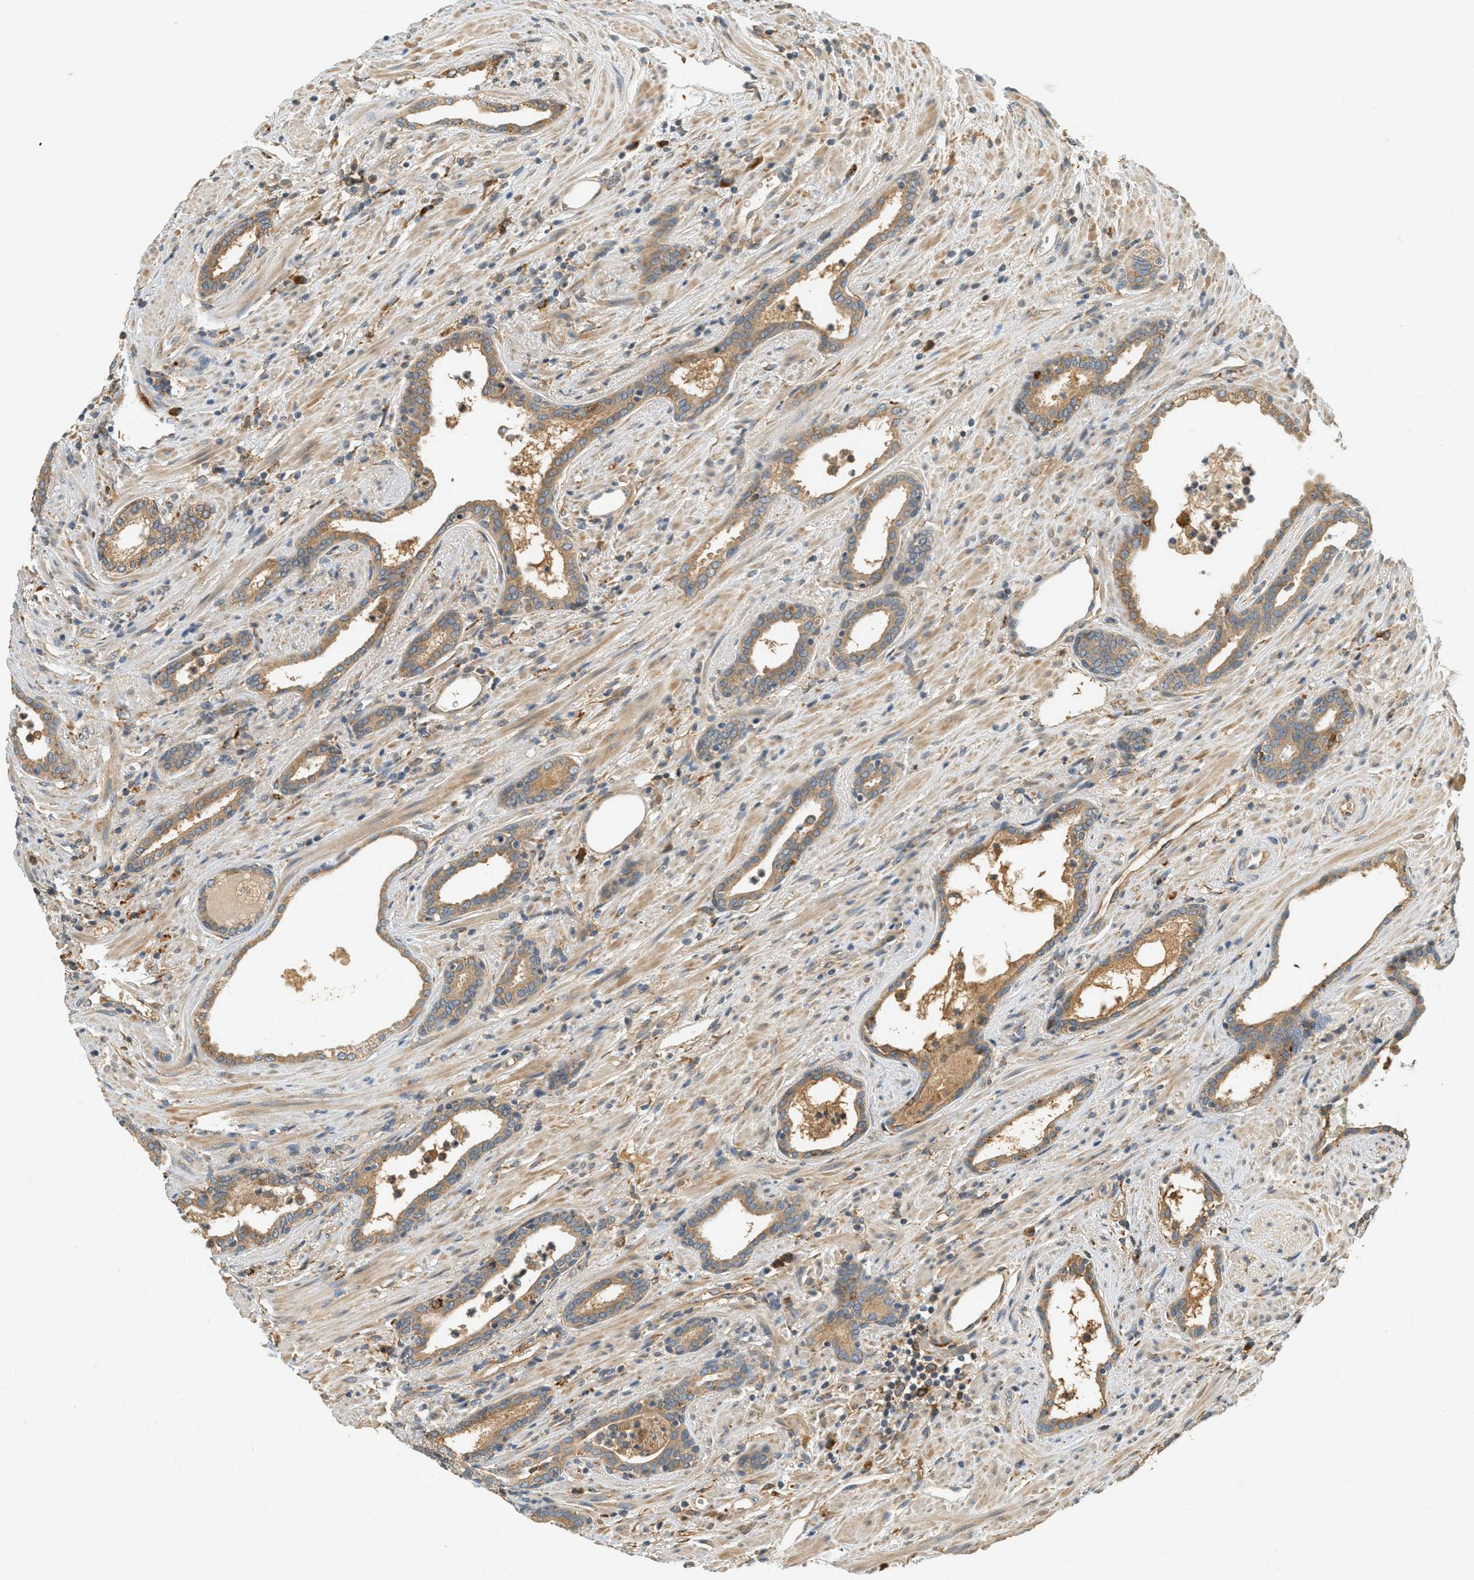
{"staining": {"intensity": "moderate", "quantity": ">75%", "location": "cytoplasmic/membranous"}, "tissue": "prostate cancer", "cell_type": "Tumor cells", "image_type": "cancer", "snomed": [{"axis": "morphology", "description": "Adenocarcinoma, High grade"}, {"axis": "topography", "description": "Prostate"}], "caption": "Prostate adenocarcinoma (high-grade) stained for a protein displays moderate cytoplasmic/membranous positivity in tumor cells.", "gene": "PDK1", "patient": {"sex": "male", "age": 71}}